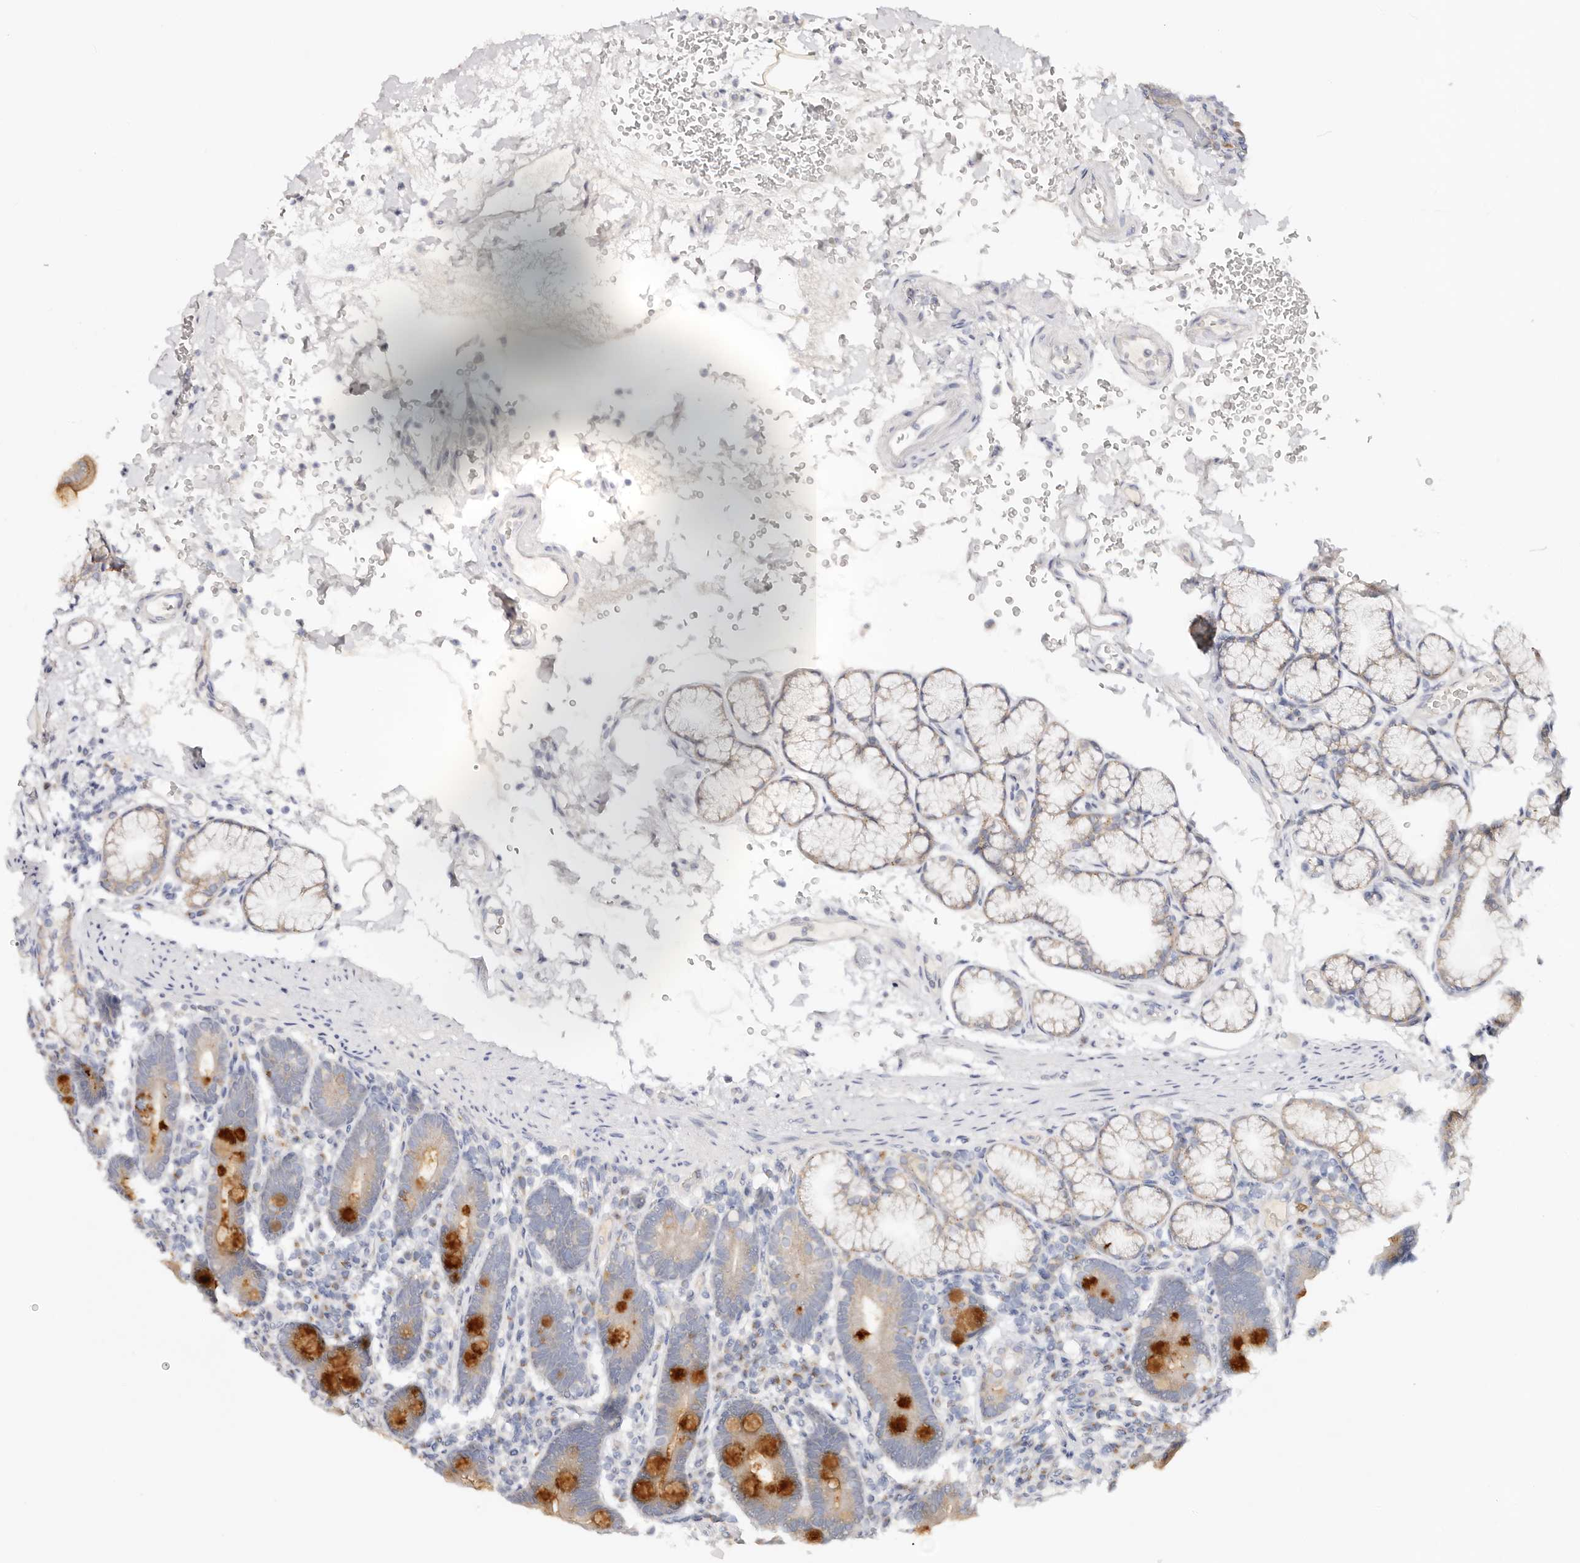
{"staining": {"intensity": "strong", "quantity": "25%-75%", "location": "cytoplasmic/membranous"}, "tissue": "duodenum", "cell_type": "Glandular cells", "image_type": "normal", "snomed": [{"axis": "morphology", "description": "Normal tissue, NOS"}, {"axis": "topography", "description": "Duodenum"}], "caption": "Glandular cells display high levels of strong cytoplasmic/membranous positivity in approximately 25%-75% of cells in unremarkable duodenum.", "gene": "DNASE1", "patient": {"sex": "male", "age": 54}}